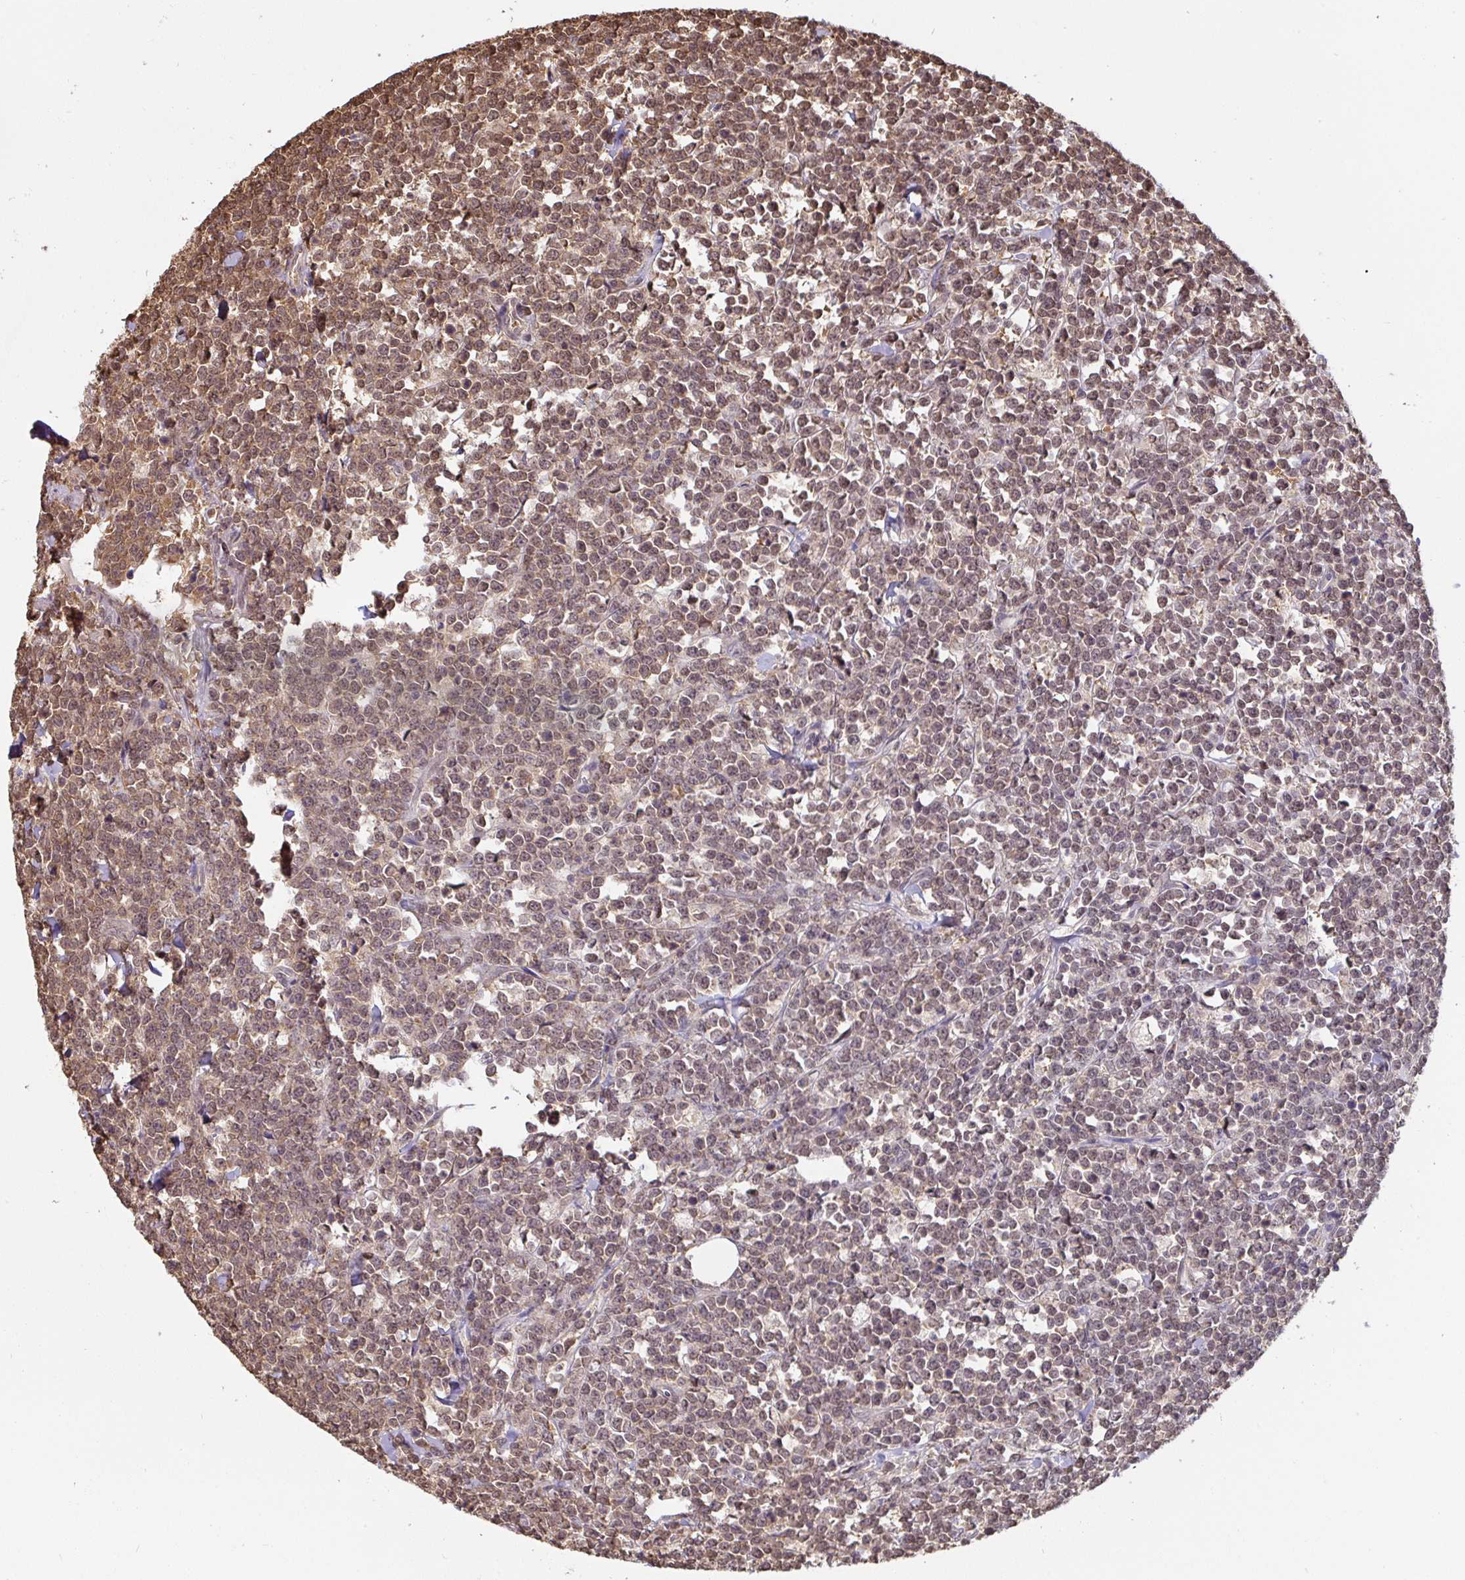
{"staining": {"intensity": "moderate", "quantity": ">75%", "location": "nuclear"}, "tissue": "lymphoma", "cell_type": "Tumor cells", "image_type": "cancer", "snomed": [{"axis": "morphology", "description": "Malignant lymphoma, non-Hodgkin's type, High grade"}, {"axis": "topography", "description": "Small intestine"}, {"axis": "topography", "description": "Colon"}], "caption": "Tumor cells demonstrate medium levels of moderate nuclear positivity in about >75% of cells in high-grade malignant lymphoma, non-Hodgkin's type.", "gene": "ST13", "patient": {"sex": "male", "age": 8}}